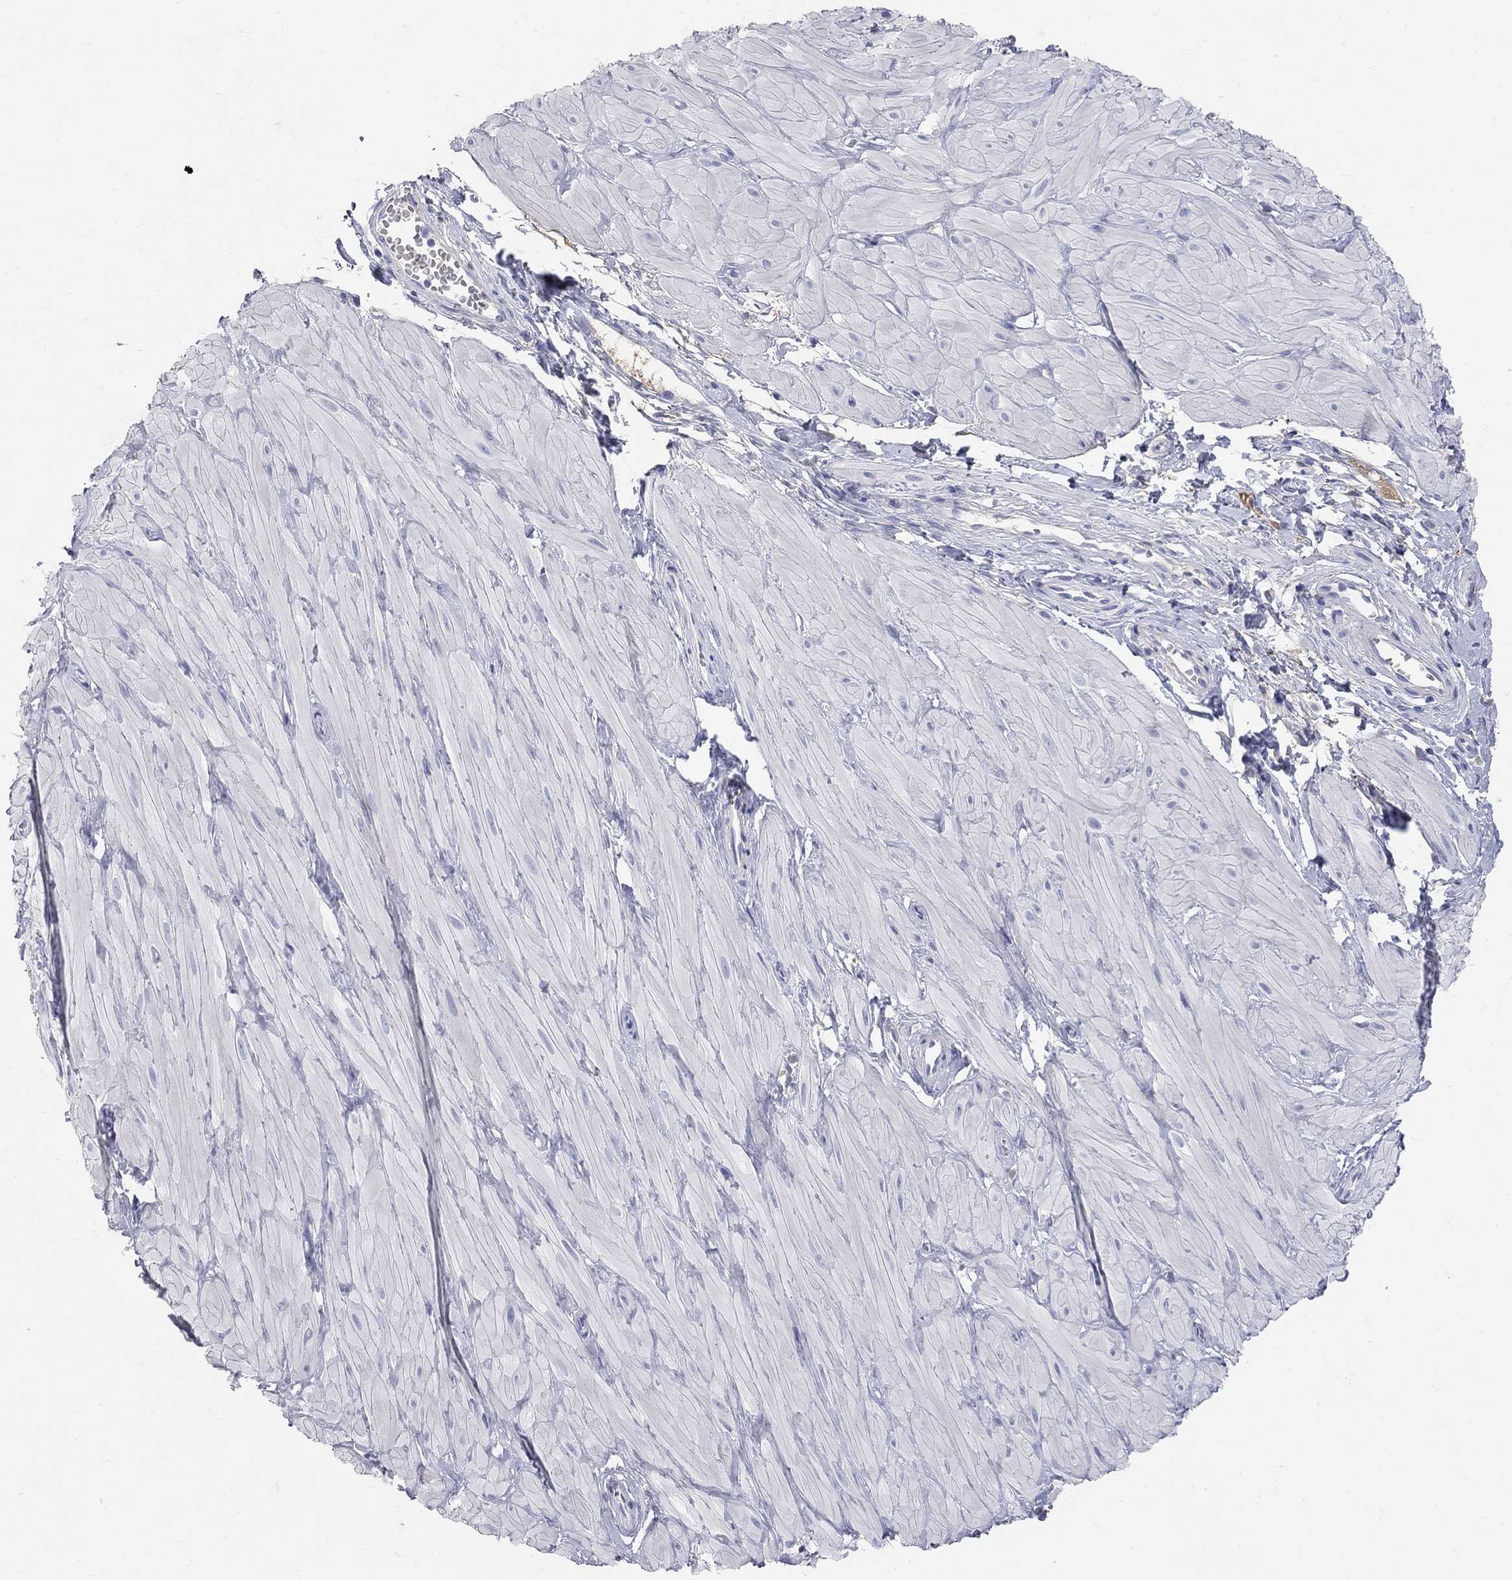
{"staining": {"intensity": "negative", "quantity": "none", "location": "none"}, "tissue": "adipose tissue", "cell_type": "Adipocytes", "image_type": "normal", "snomed": [{"axis": "morphology", "description": "Normal tissue, NOS"}, {"axis": "topography", "description": "Smooth muscle"}, {"axis": "topography", "description": "Peripheral nerve tissue"}], "caption": "The micrograph demonstrates no significant expression in adipocytes of adipose tissue.", "gene": "AOX1", "patient": {"sex": "male", "age": 22}}